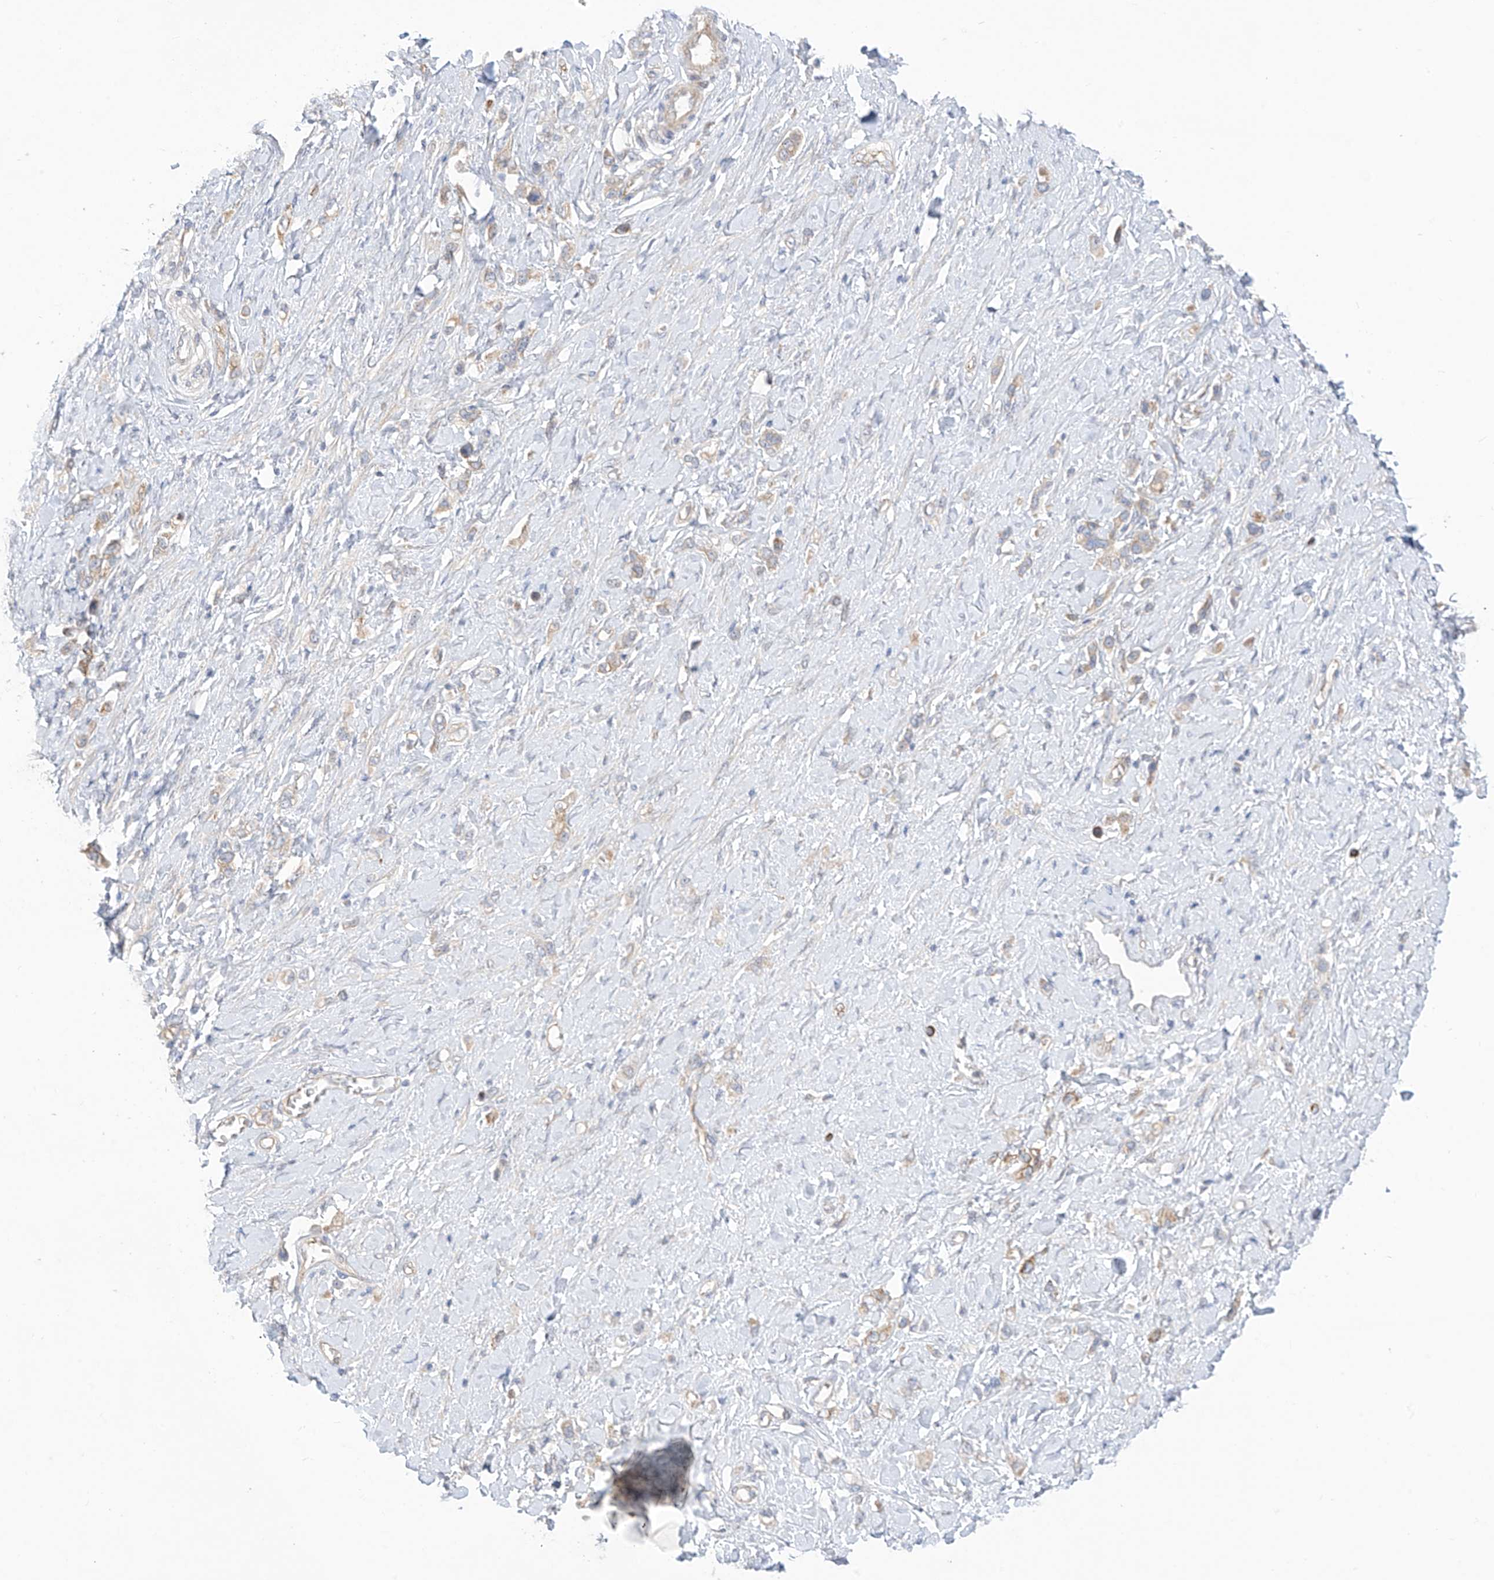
{"staining": {"intensity": "weak", "quantity": "25%-75%", "location": "cytoplasmic/membranous"}, "tissue": "stomach cancer", "cell_type": "Tumor cells", "image_type": "cancer", "snomed": [{"axis": "morphology", "description": "Normal tissue, NOS"}, {"axis": "morphology", "description": "Adenocarcinoma, NOS"}, {"axis": "topography", "description": "Stomach, upper"}, {"axis": "topography", "description": "Stomach"}], "caption": "High-power microscopy captured an immunohistochemistry image of adenocarcinoma (stomach), revealing weak cytoplasmic/membranous staining in approximately 25%-75% of tumor cells.", "gene": "EIPR1", "patient": {"sex": "female", "age": 65}}